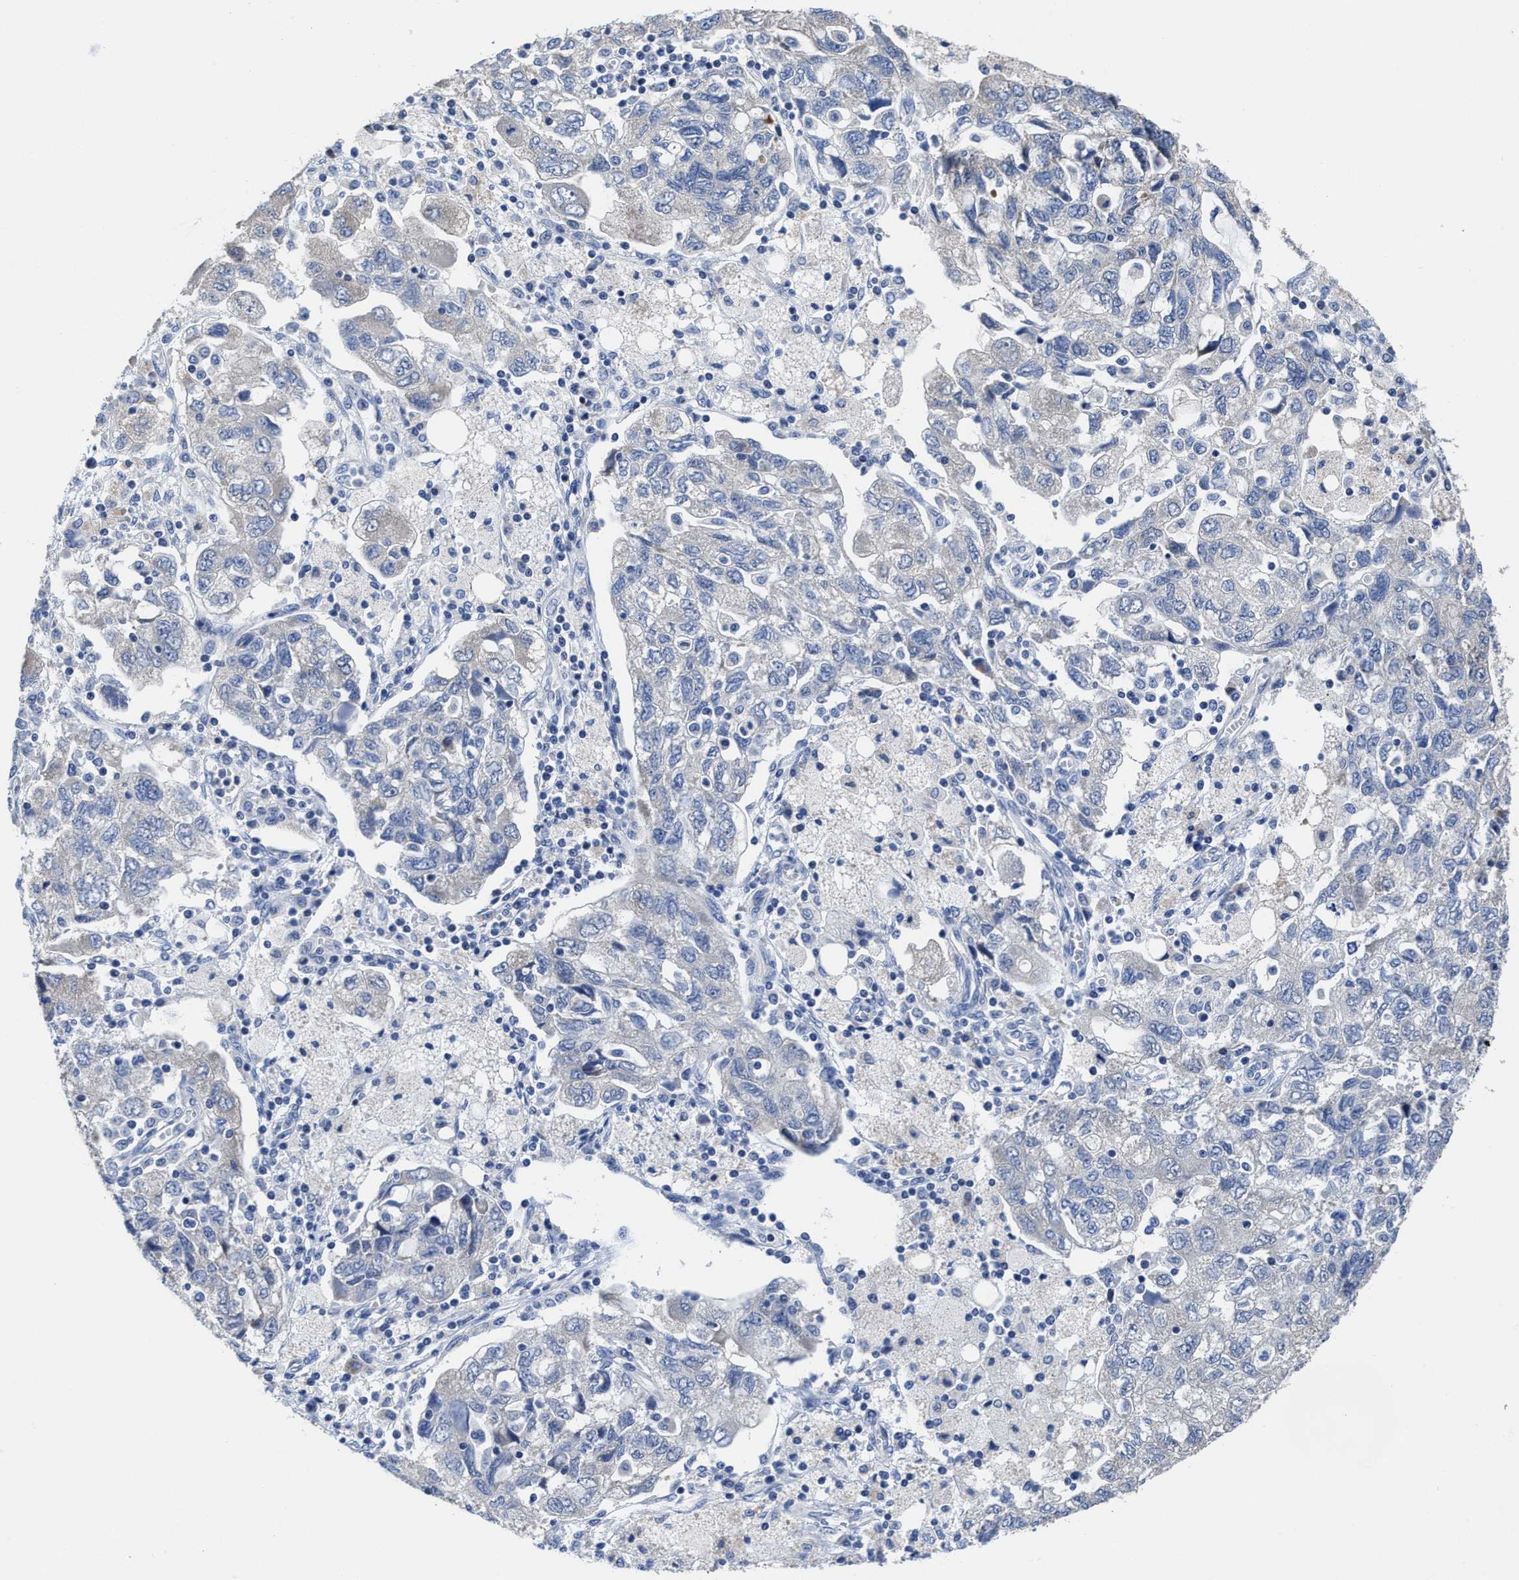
{"staining": {"intensity": "negative", "quantity": "none", "location": "none"}, "tissue": "ovarian cancer", "cell_type": "Tumor cells", "image_type": "cancer", "snomed": [{"axis": "morphology", "description": "Carcinoma, NOS"}, {"axis": "morphology", "description": "Cystadenocarcinoma, serous, NOS"}, {"axis": "topography", "description": "Ovary"}], "caption": "Human ovarian cancer (carcinoma) stained for a protein using immunohistochemistry (IHC) exhibits no expression in tumor cells.", "gene": "HOOK1", "patient": {"sex": "female", "age": 69}}